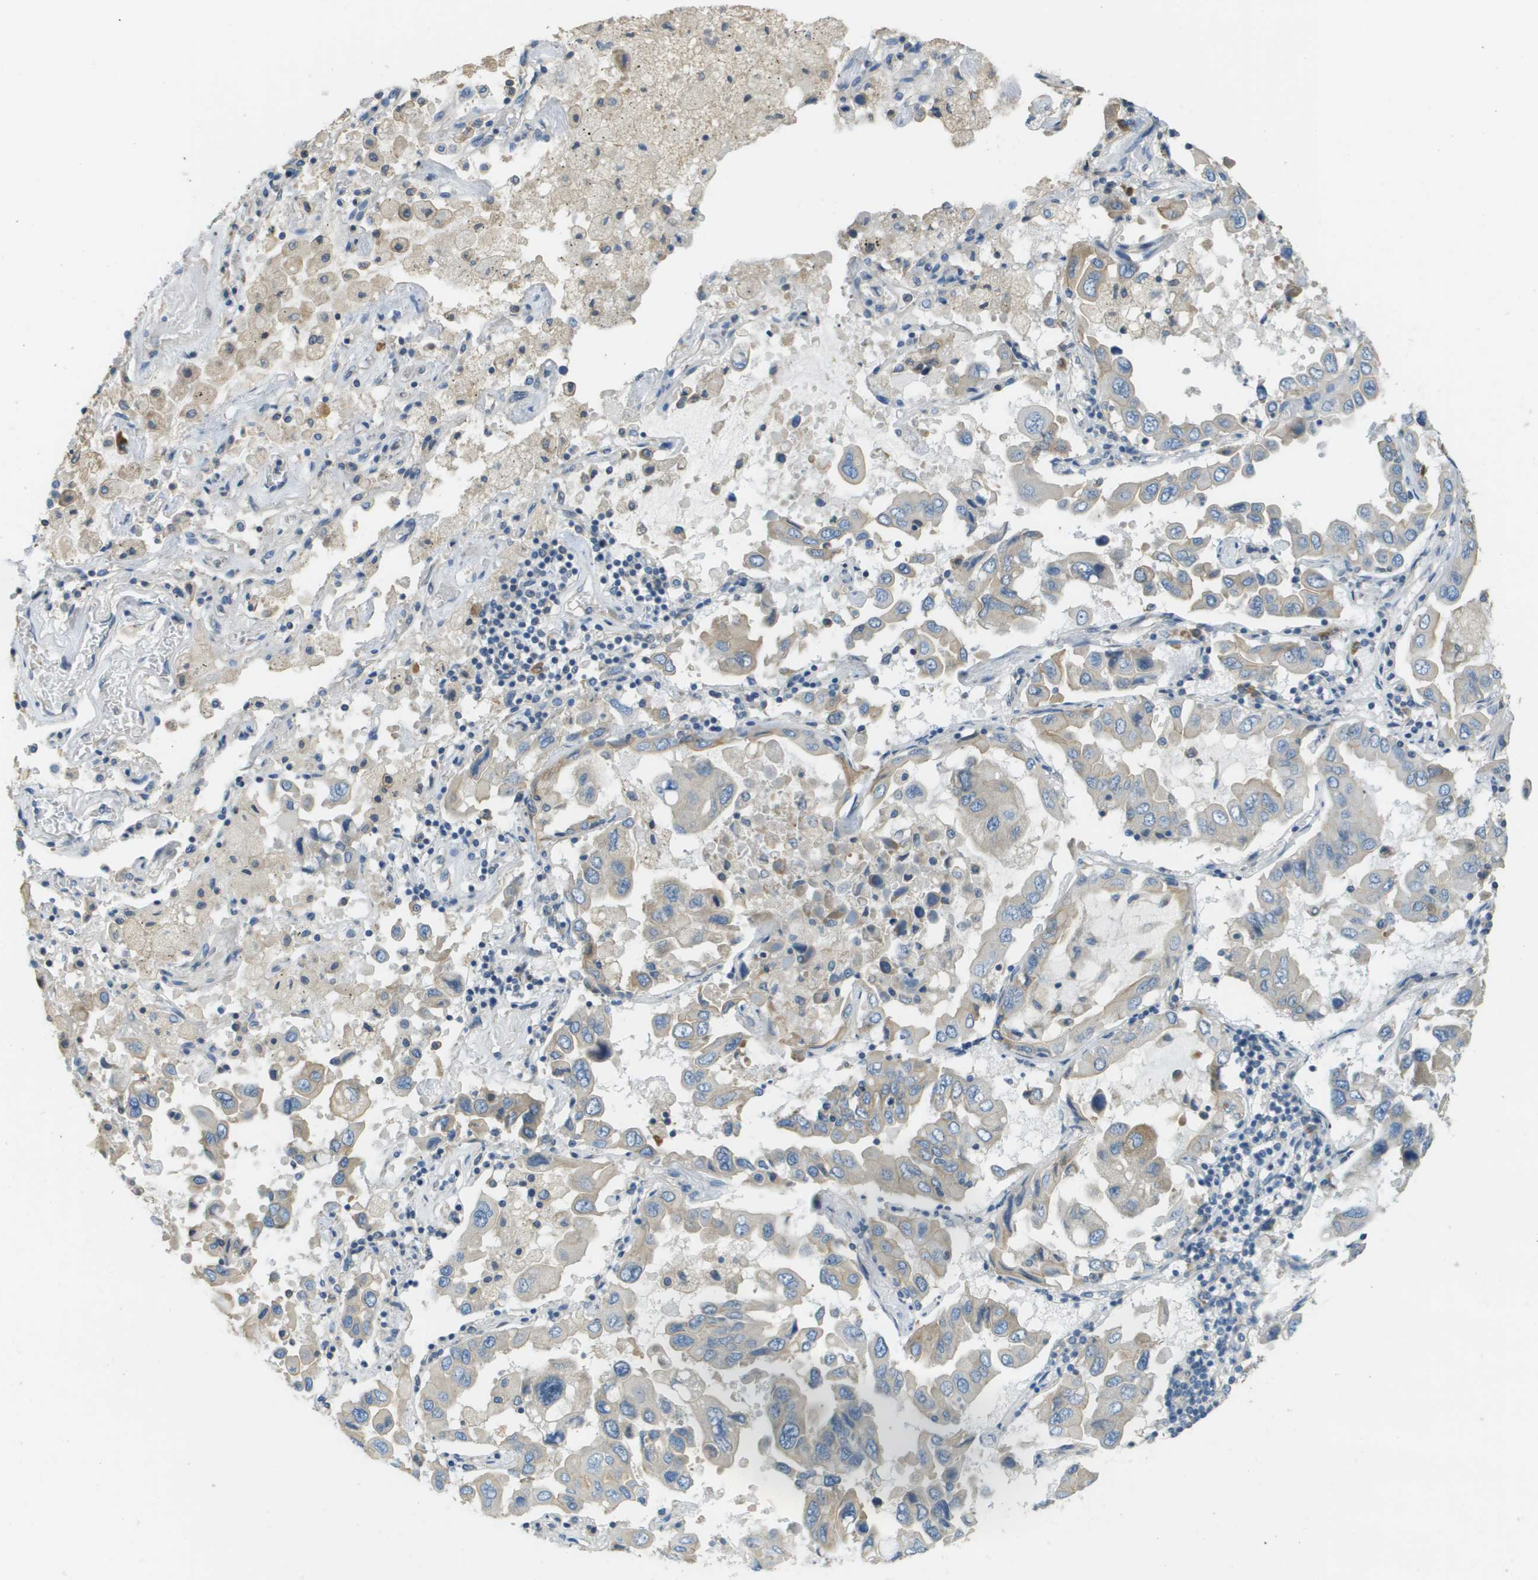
{"staining": {"intensity": "weak", "quantity": "<25%", "location": "cytoplasmic/membranous"}, "tissue": "lung cancer", "cell_type": "Tumor cells", "image_type": "cancer", "snomed": [{"axis": "morphology", "description": "Adenocarcinoma, NOS"}, {"axis": "topography", "description": "Lung"}], "caption": "DAB (3,3'-diaminobenzidine) immunohistochemical staining of human lung cancer reveals no significant staining in tumor cells.", "gene": "DNAJB11", "patient": {"sex": "male", "age": 64}}